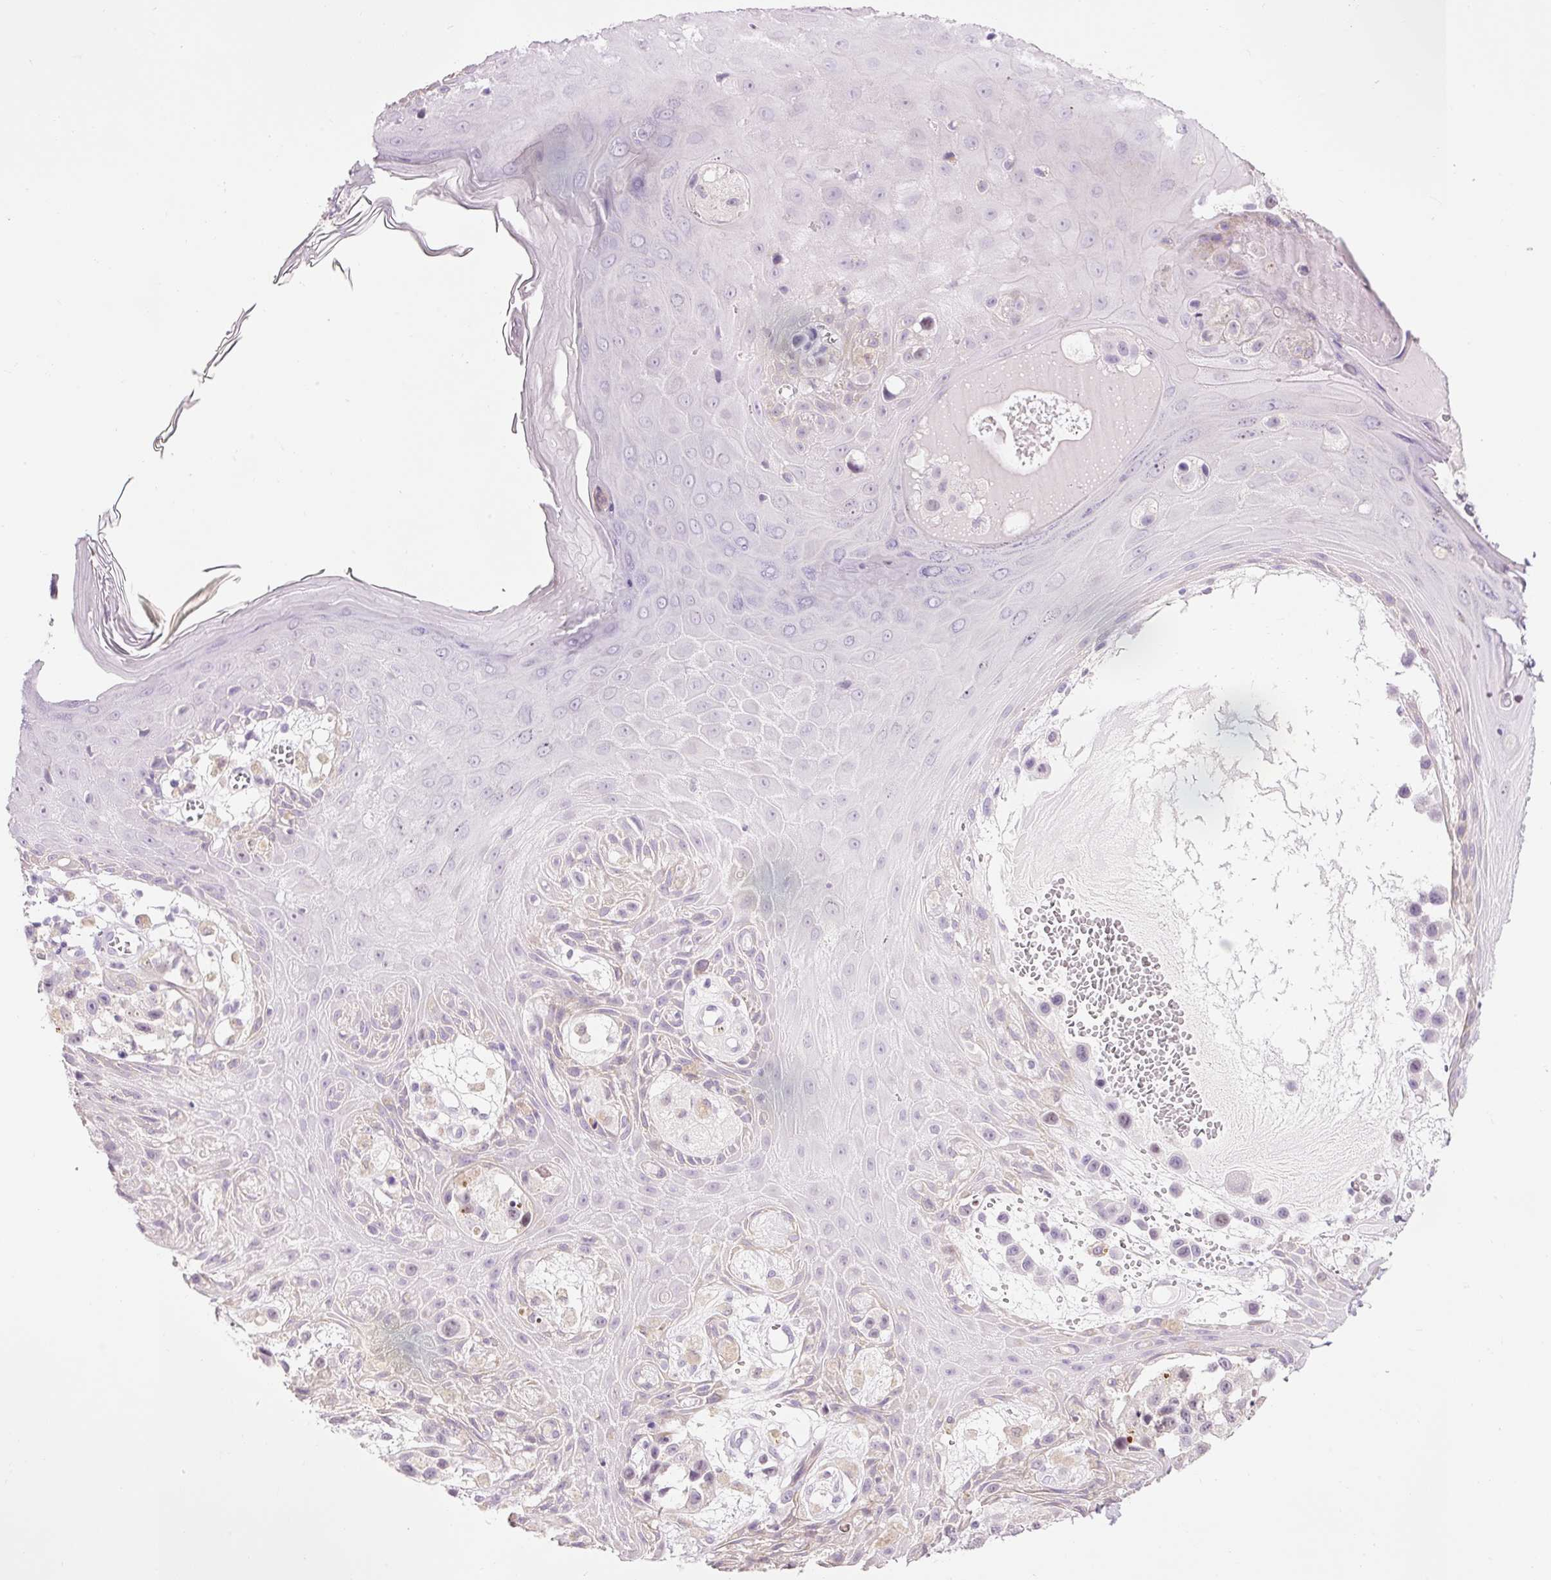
{"staining": {"intensity": "negative", "quantity": "none", "location": "none"}, "tissue": "melanoma", "cell_type": "Tumor cells", "image_type": "cancer", "snomed": [{"axis": "morphology", "description": "Malignant melanoma, NOS"}, {"axis": "topography", "description": "Skin"}], "caption": "The IHC micrograph has no significant staining in tumor cells of melanoma tissue.", "gene": "DHRS11", "patient": {"sex": "male", "age": 39}}